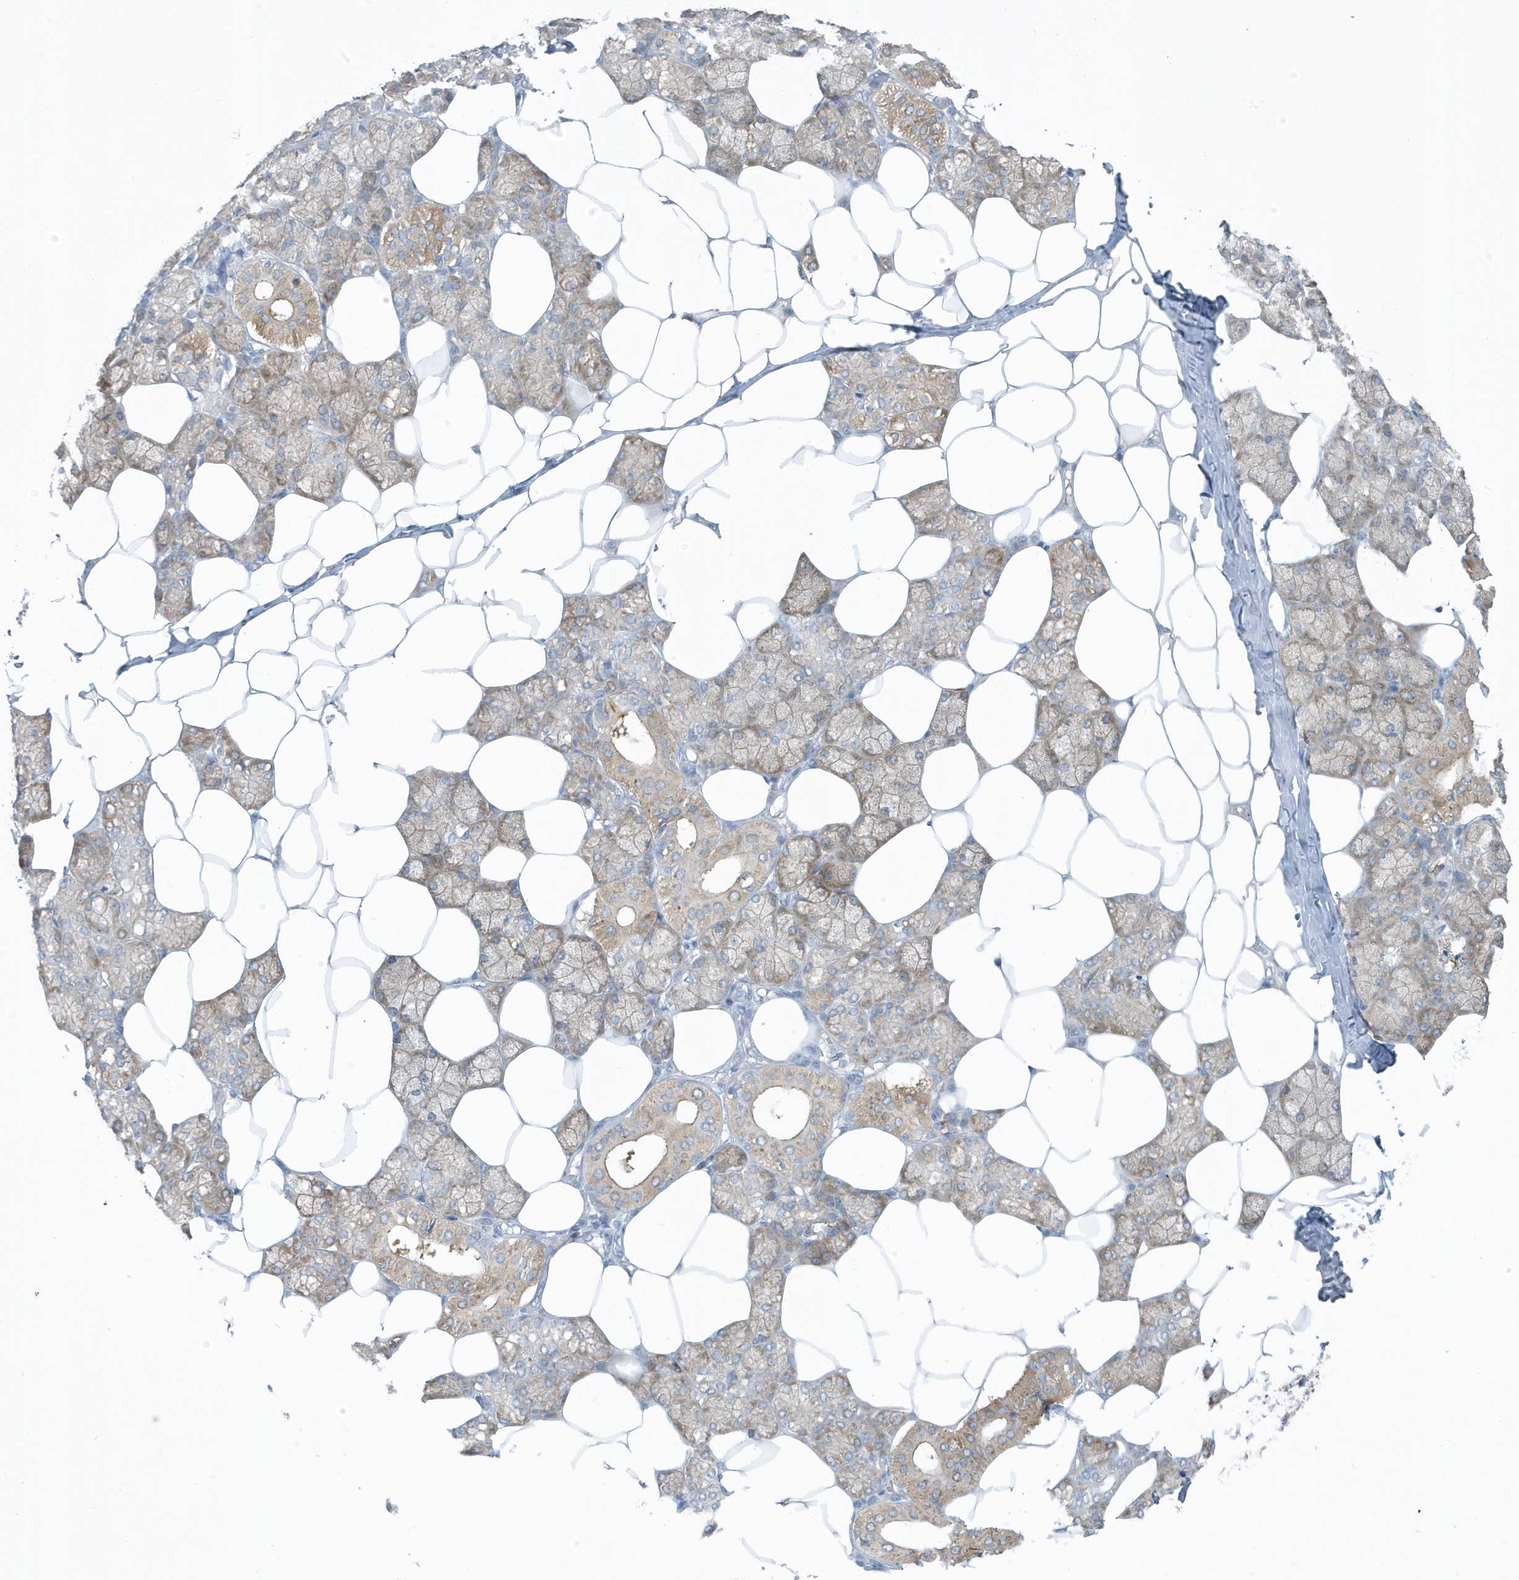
{"staining": {"intensity": "moderate", "quantity": "25%-75%", "location": "cytoplasmic/membranous"}, "tissue": "salivary gland", "cell_type": "Glandular cells", "image_type": "normal", "snomed": [{"axis": "morphology", "description": "Normal tissue, NOS"}, {"axis": "topography", "description": "Salivary gland"}], "caption": "Human salivary gland stained for a protein (brown) displays moderate cytoplasmic/membranous positive positivity in about 25%-75% of glandular cells.", "gene": "SCN3A", "patient": {"sex": "male", "age": 62}}